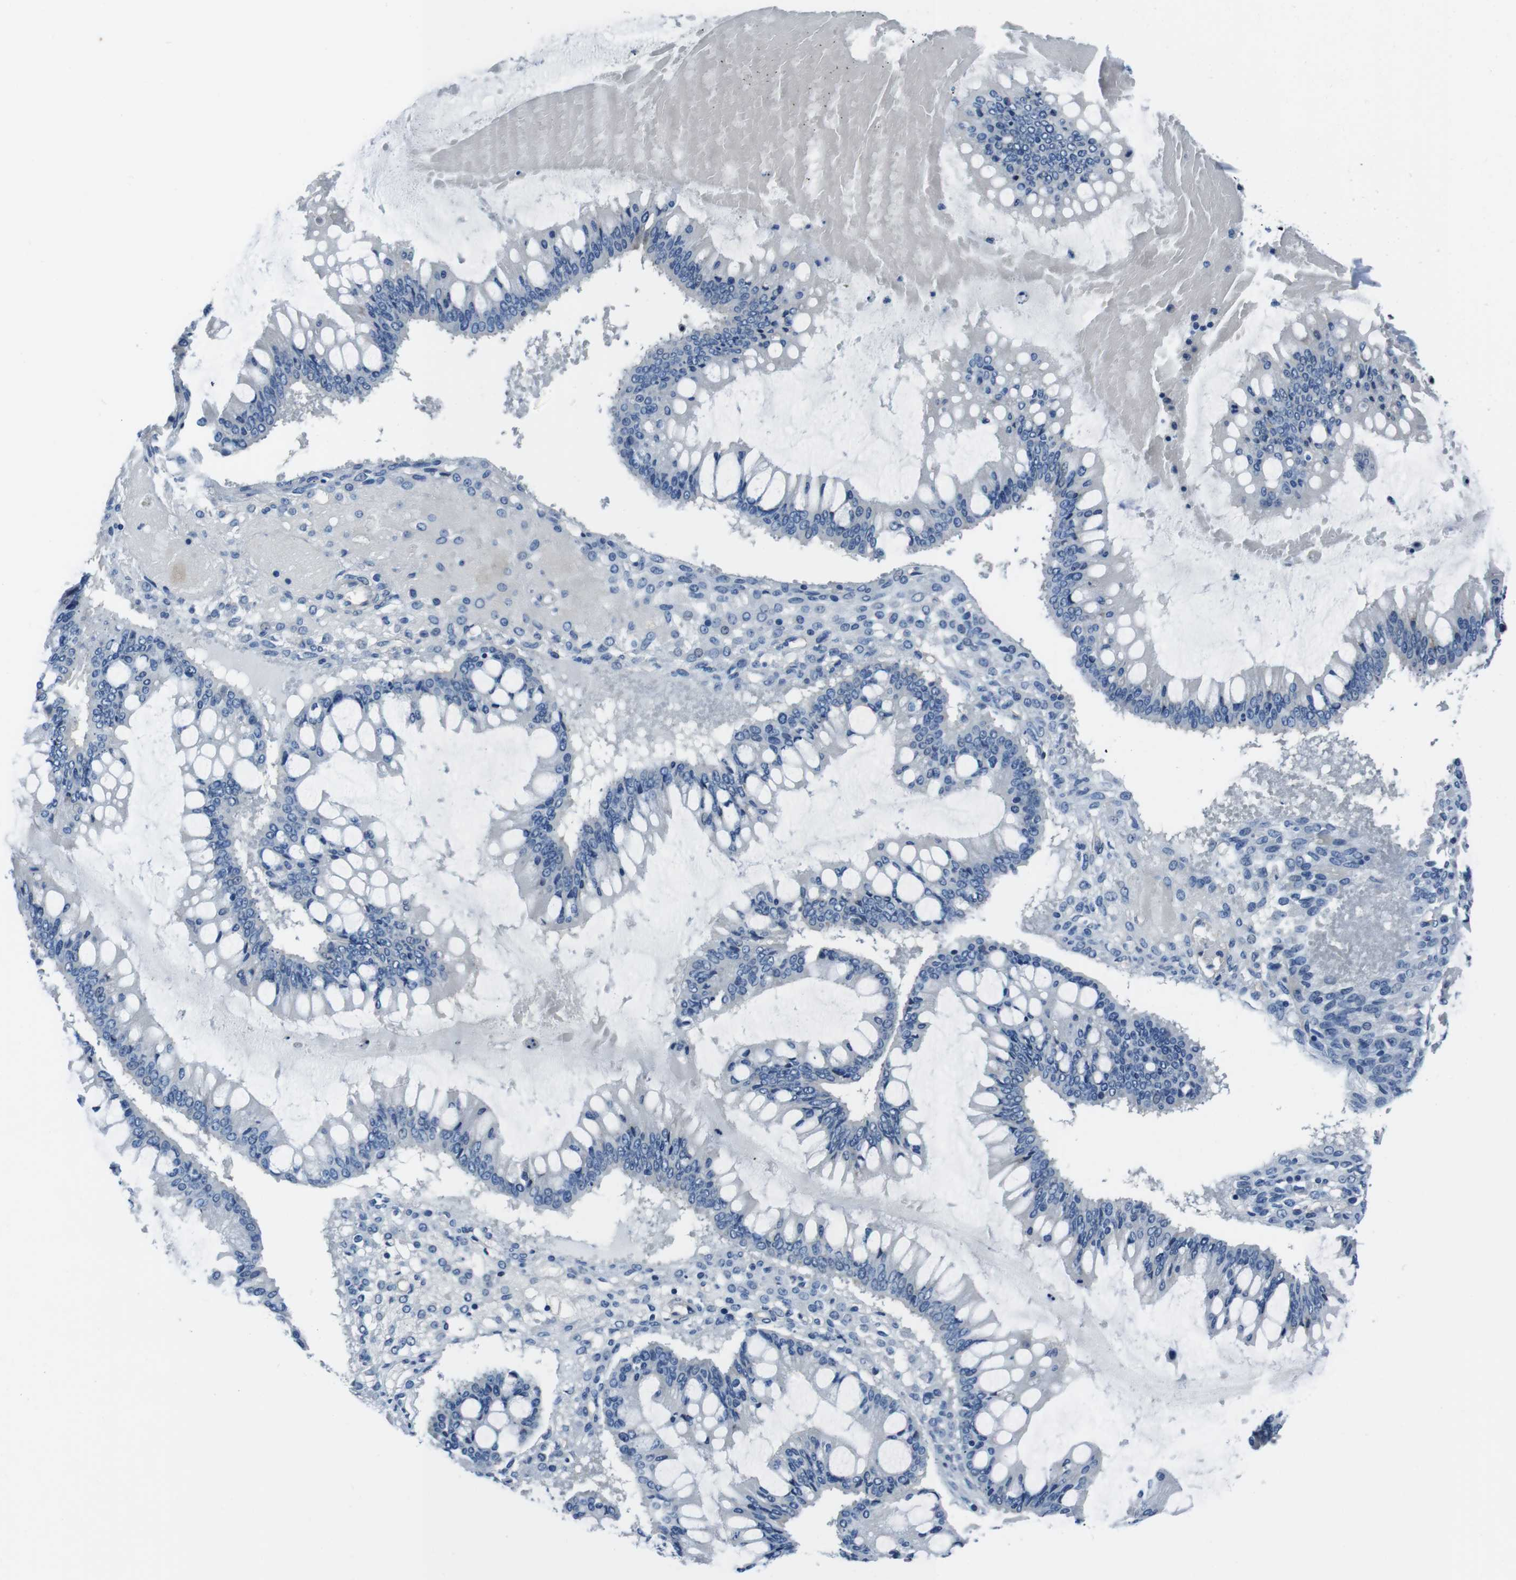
{"staining": {"intensity": "negative", "quantity": "none", "location": "none"}, "tissue": "ovarian cancer", "cell_type": "Tumor cells", "image_type": "cancer", "snomed": [{"axis": "morphology", "description": "Cystadenocarcinoma, mucinous, NOS"}, {"axis": "topography", "description": "Ovary"}], "caption": "IHC photomicrograph of neoplastic tissue: human ovarian mucinous cystadenocarcinoma stained with DAB shows no significant protein expression in tumor cells. (Stains: DAB (3,3'-diaminobenzidine) immunohistochemistry (IHC) with hematoxylin counter stain, Microscopy: brightfield microscopy at high magnification).", "gene": "CASQ1", "patient": {"sex": "female", "age": 73}}